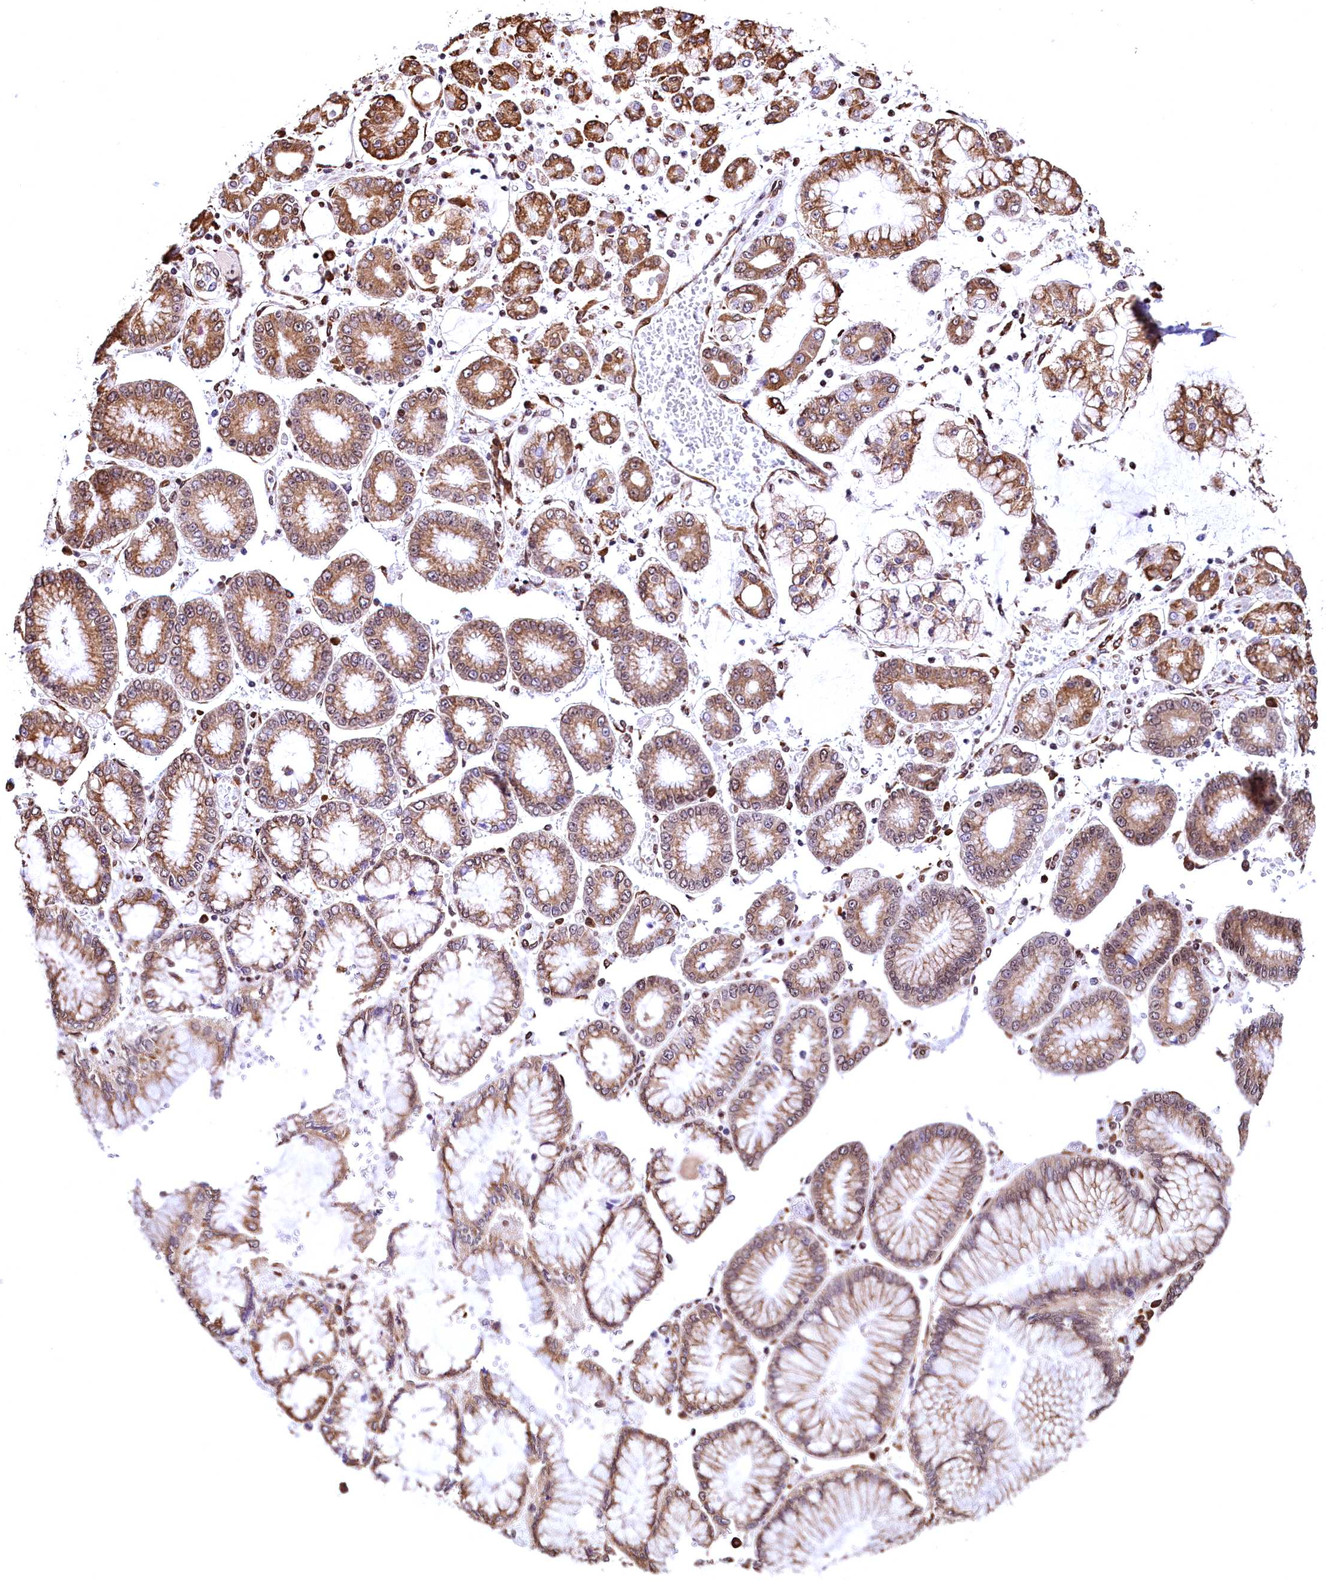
{"staining": {"intensity": "moderate", "quantity": ">75%", "location": "cytoplasmic/membranous"}, "tissue": "stomach cancer", "cell_type": "Tumor cells", "image_type": "cancer", "snomed": [{"axis": "morphology", "description": "Adenocarcinoma, NOS"}, {"axis": "topography", "description": "Stomach"}], "caption": "Protein positivity by immunohistochemistry demonstrates moderate cytoplasmic/membranous positivity in approximately >75% of tumor cells in stomach adenocarcinoma.", "gene": "PDS5B", "patient": {"sex": "male", "age": 76}}